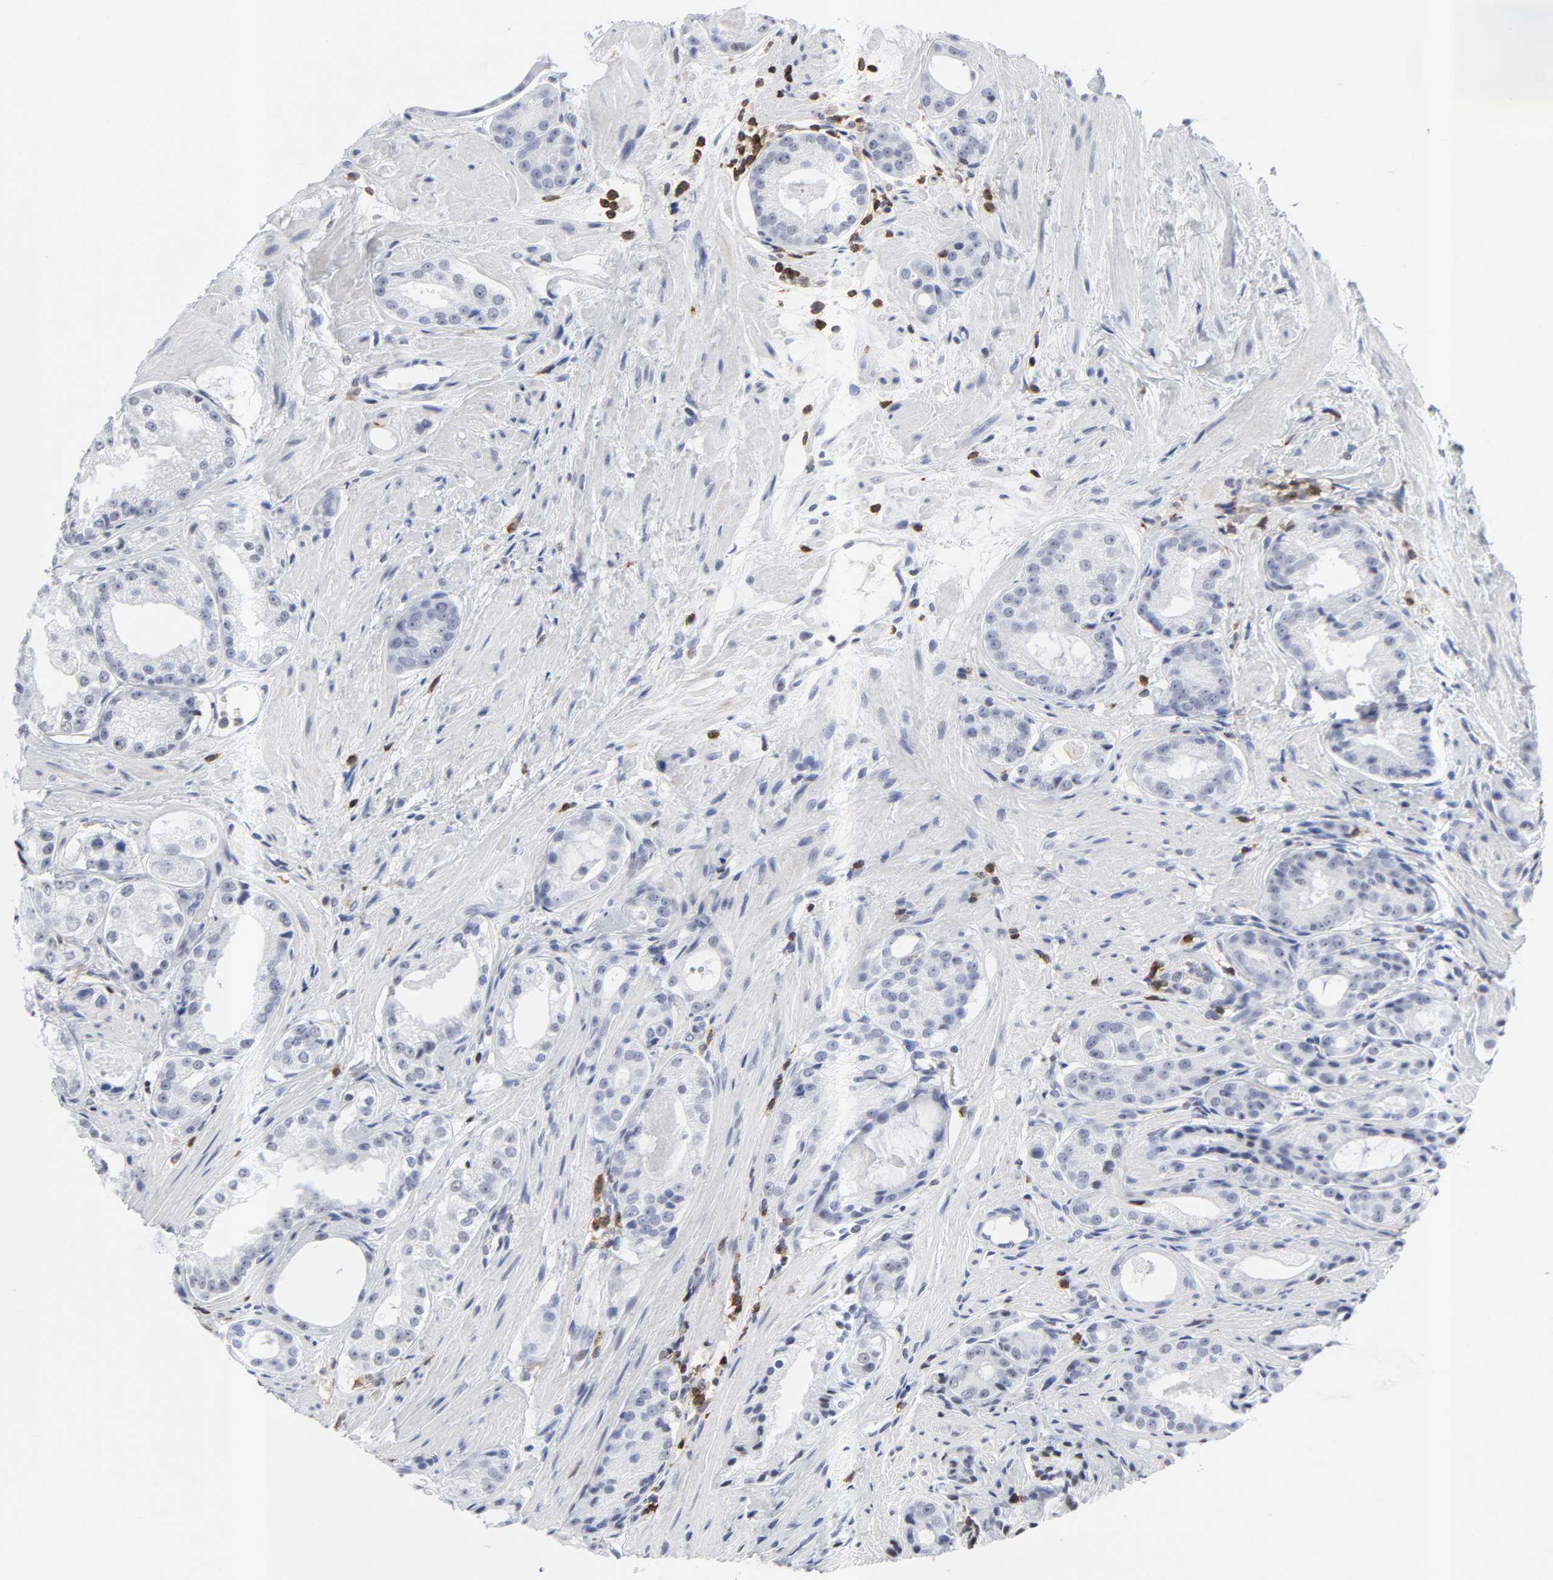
{"staining": {"intensity": "negative", "quantity": "none", "location": "none"}, "tissue": "prostate cancer", "cell_type": "Tumor cells", "image_type": "cancer", "snomed": [{"axis": "morphology", "description": "Adenocarcinoma, Medium grade"}, {"axis": "topography", "description": "Prostate"}], "caption": "This is an immunohistochemistry image of human prostate cancer. There is no expression in tumor cells.", "gene": "CD2", "patient": {"sex": "male", "age": 60}}